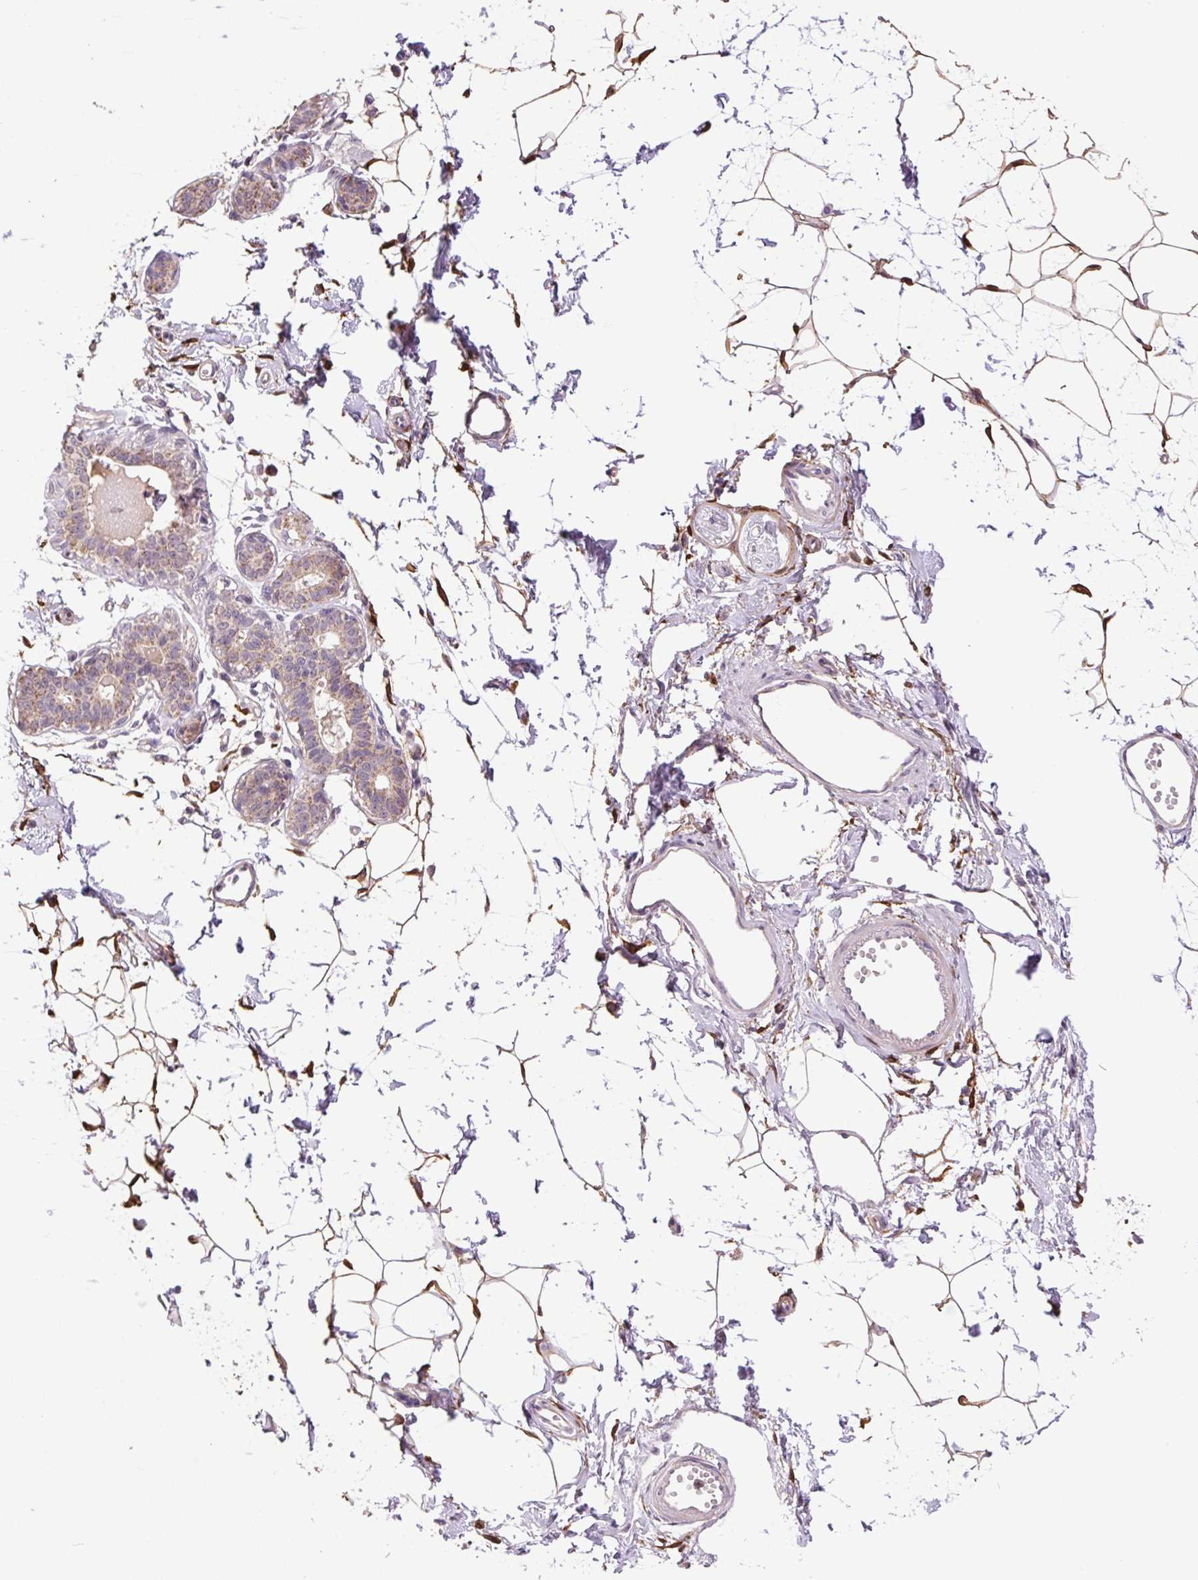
{"staining": {"intensity": "moderate", "quantity": ">75%", "location": "cytoplasmic/membranous"}, "tissue": "breast", "cell_type": "Adipocytes", "image_type": "normal", "snomed": [{"axis": "morphology", "description": "Normal tissue, NOS"}, {"axis": "topography", "description": "Breast"}], "caption": "A brown stain labels moderate cytoplasmic/membranous staining of a protein in adipocytes of normal breast.", "gene": "SGF29", "patient": {"sex": "female", "age": 45}}